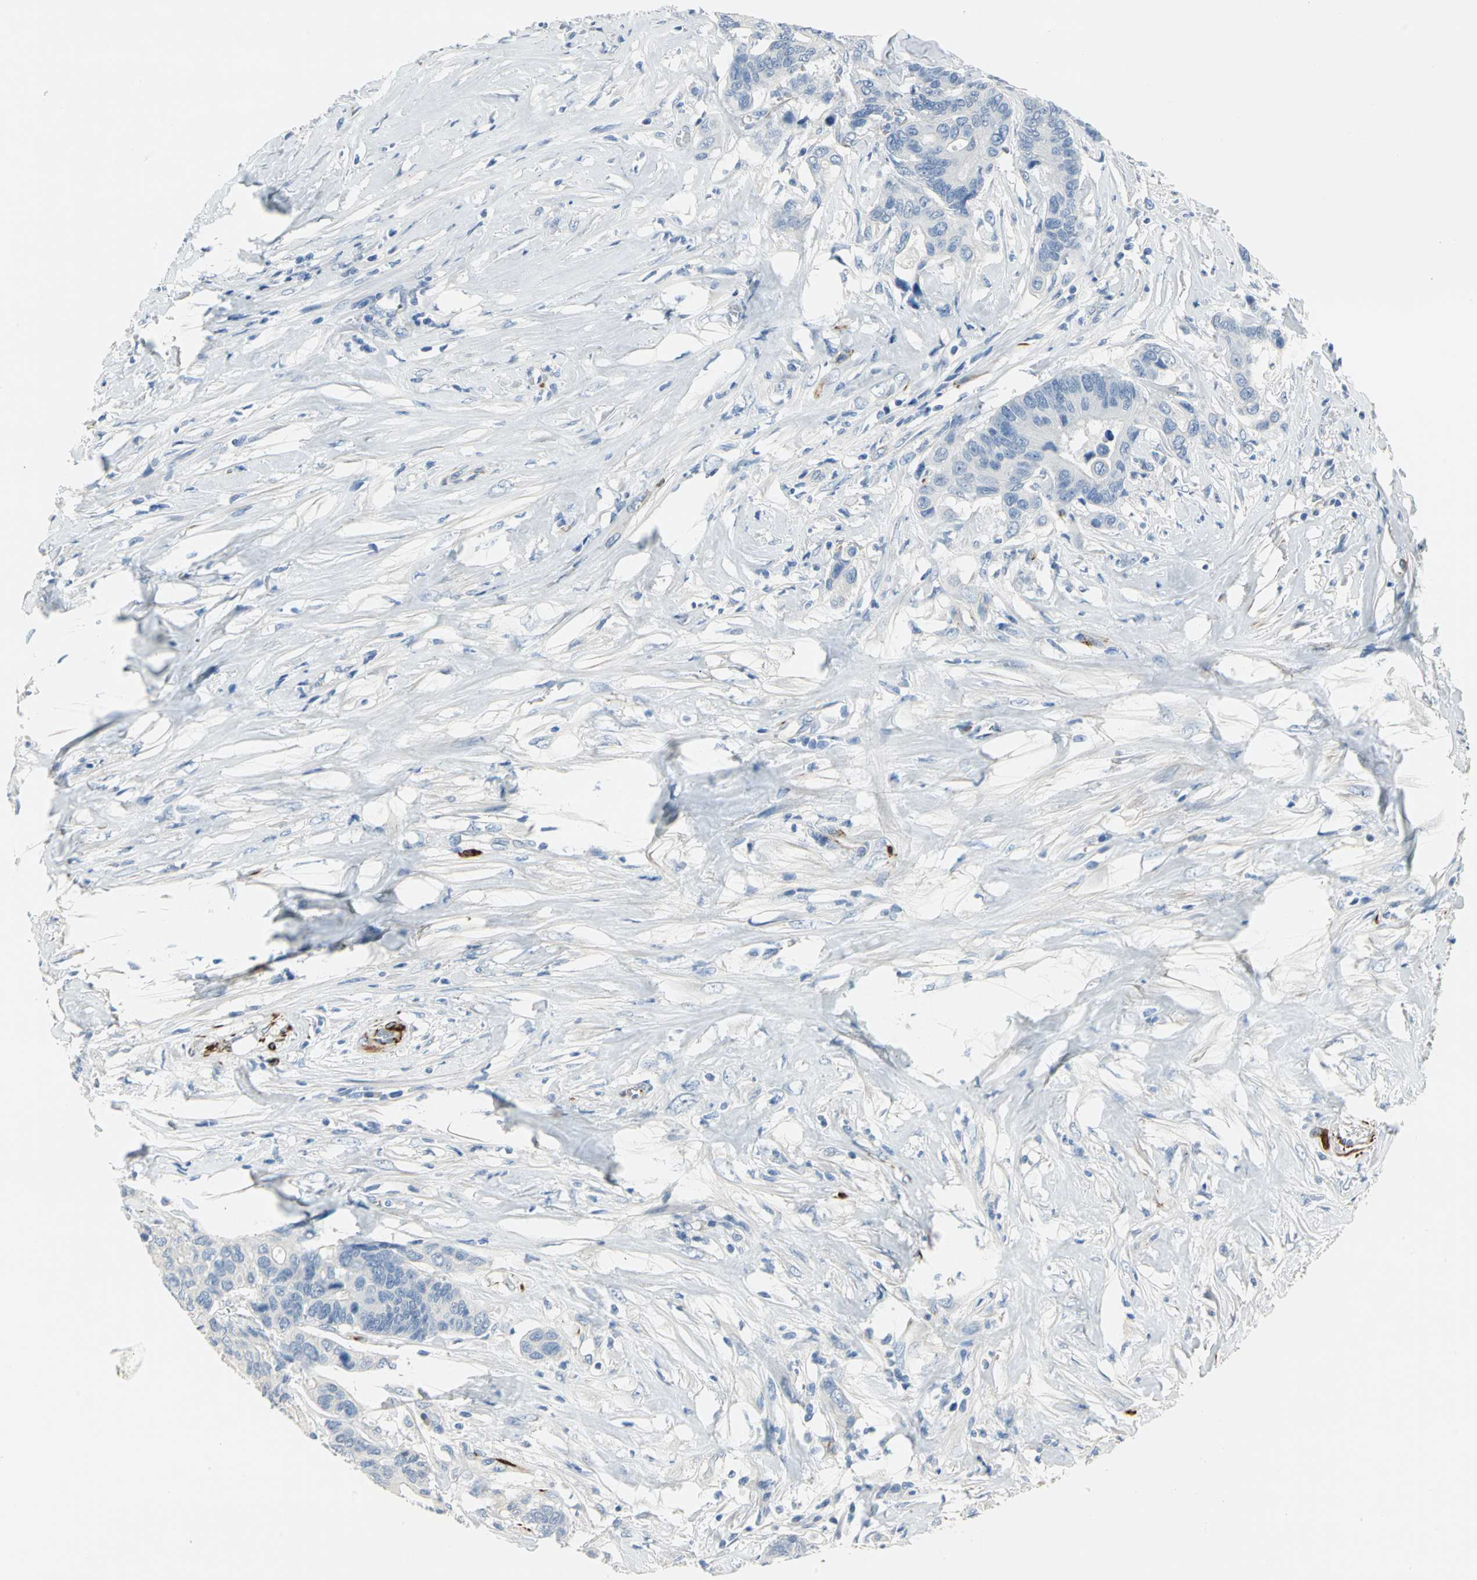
{"staining": {"intensity": "negative", "quantity": "none", "location": "none"}, "tissue": "colorectal cancer", "cell_type": "Tumor cells", "image_type": "cancer", "snomed": [{"axis": "morphology", "description": "Adenocarcinoma, NOS"}, {"axis": "topography", "description": "Rectum"}], "caption": "This is an IHC micrograph of human colorectal cancer (adenocarcinoma). There is no positivity in tumor cells.", "gene": "ALOX15", "patient": {"sex": "male", "age": 55}}